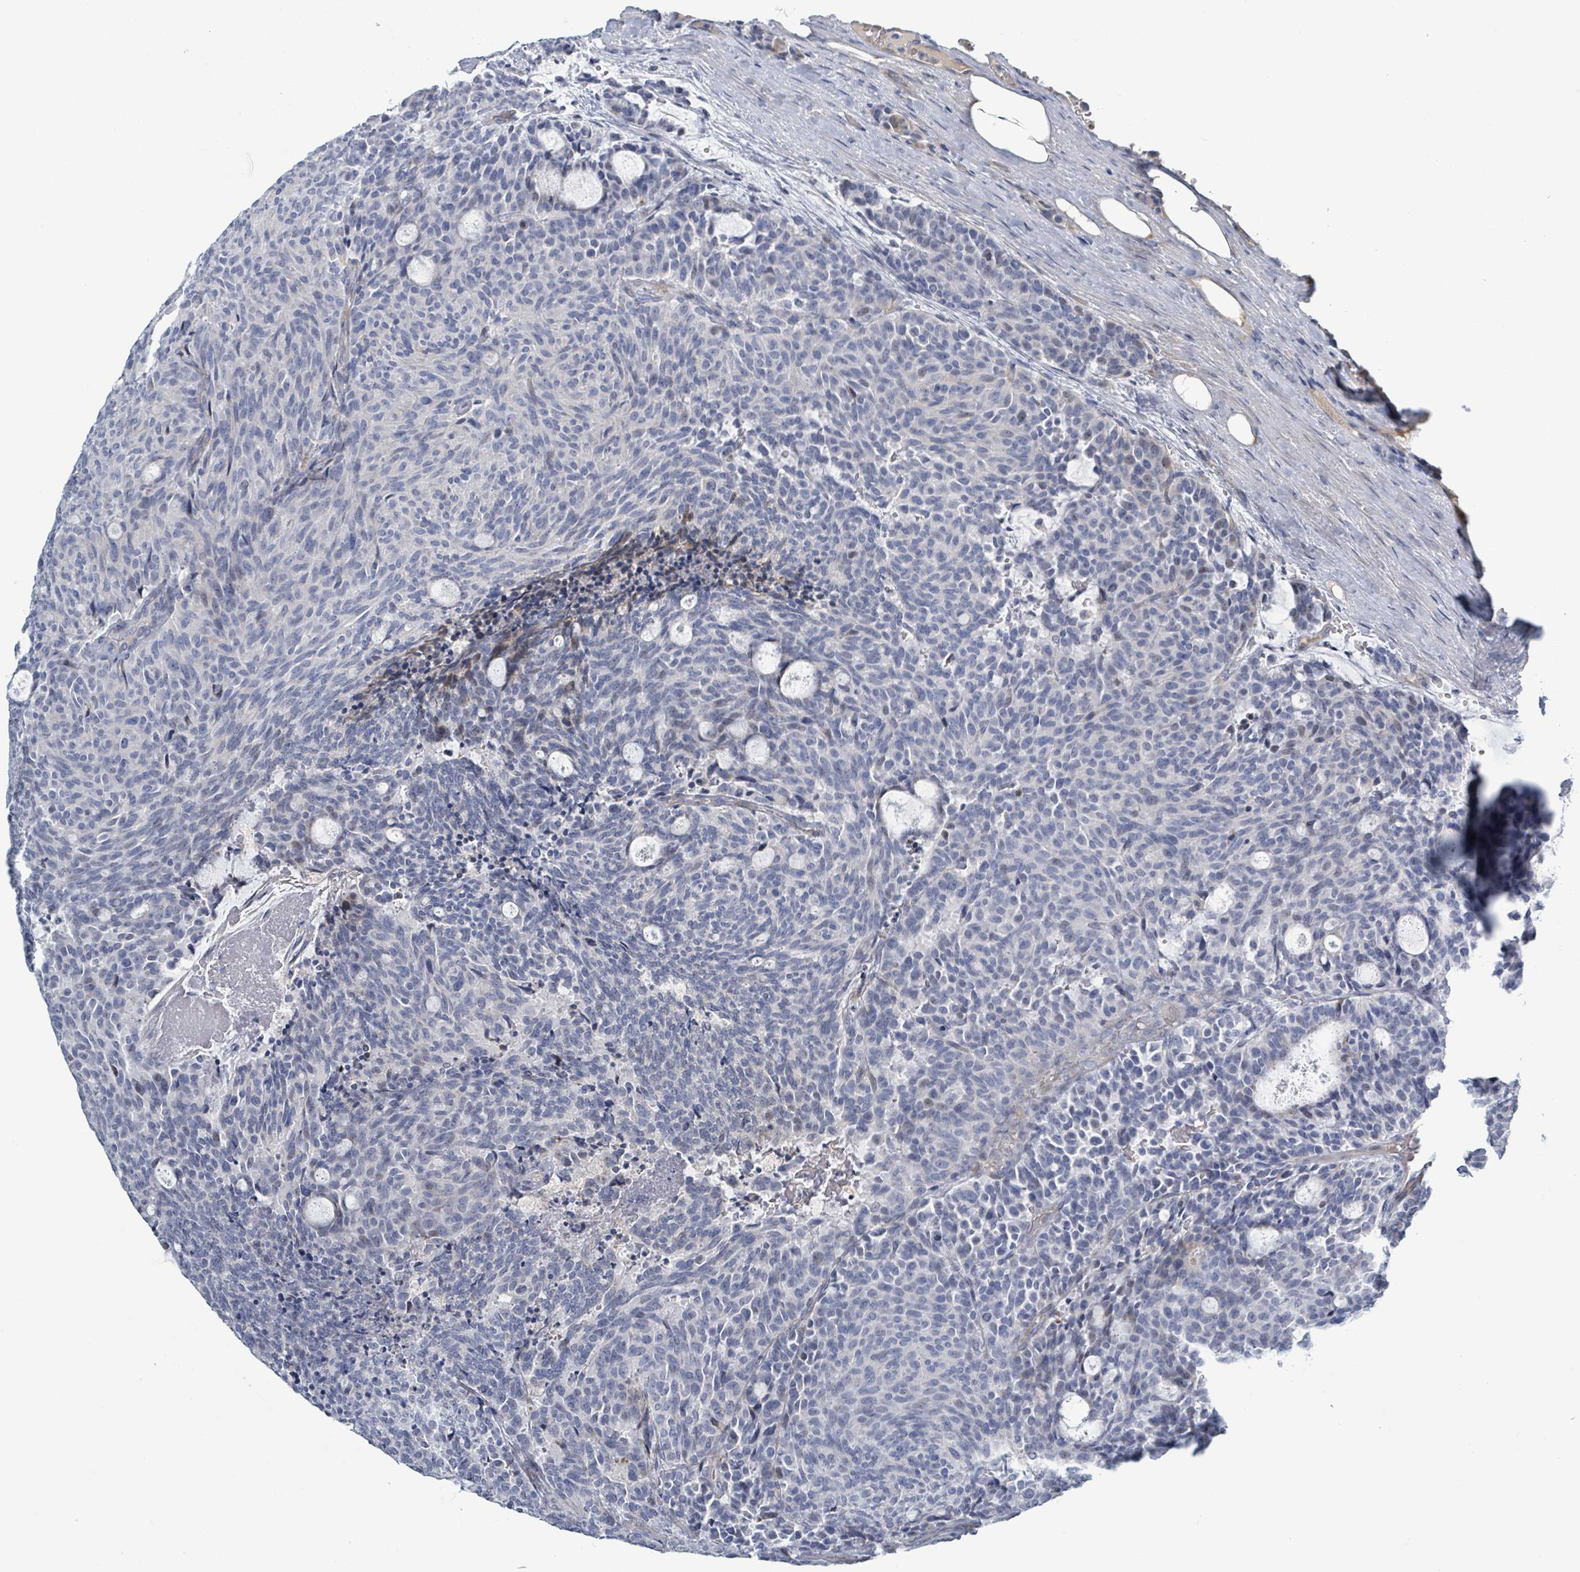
{"staining": {"intensity": "negative", "quantity": "none", "location": "none"}, "tissue": "carcinoid", "cell_type": "Tumor cells", "image_type": "cancer", "snomed": [{"axis": "morphology", "description": "Carcinoid, malignant, NOS"}, {"axis": "topography", "description": "Pancreas"}], "caption": "The histopathology image shows no staining of tumor cells in carcinoid. Nuclei are stained in blue.", "gene": "RAB33B", "patient": {"sex": "female", "age": 54}}